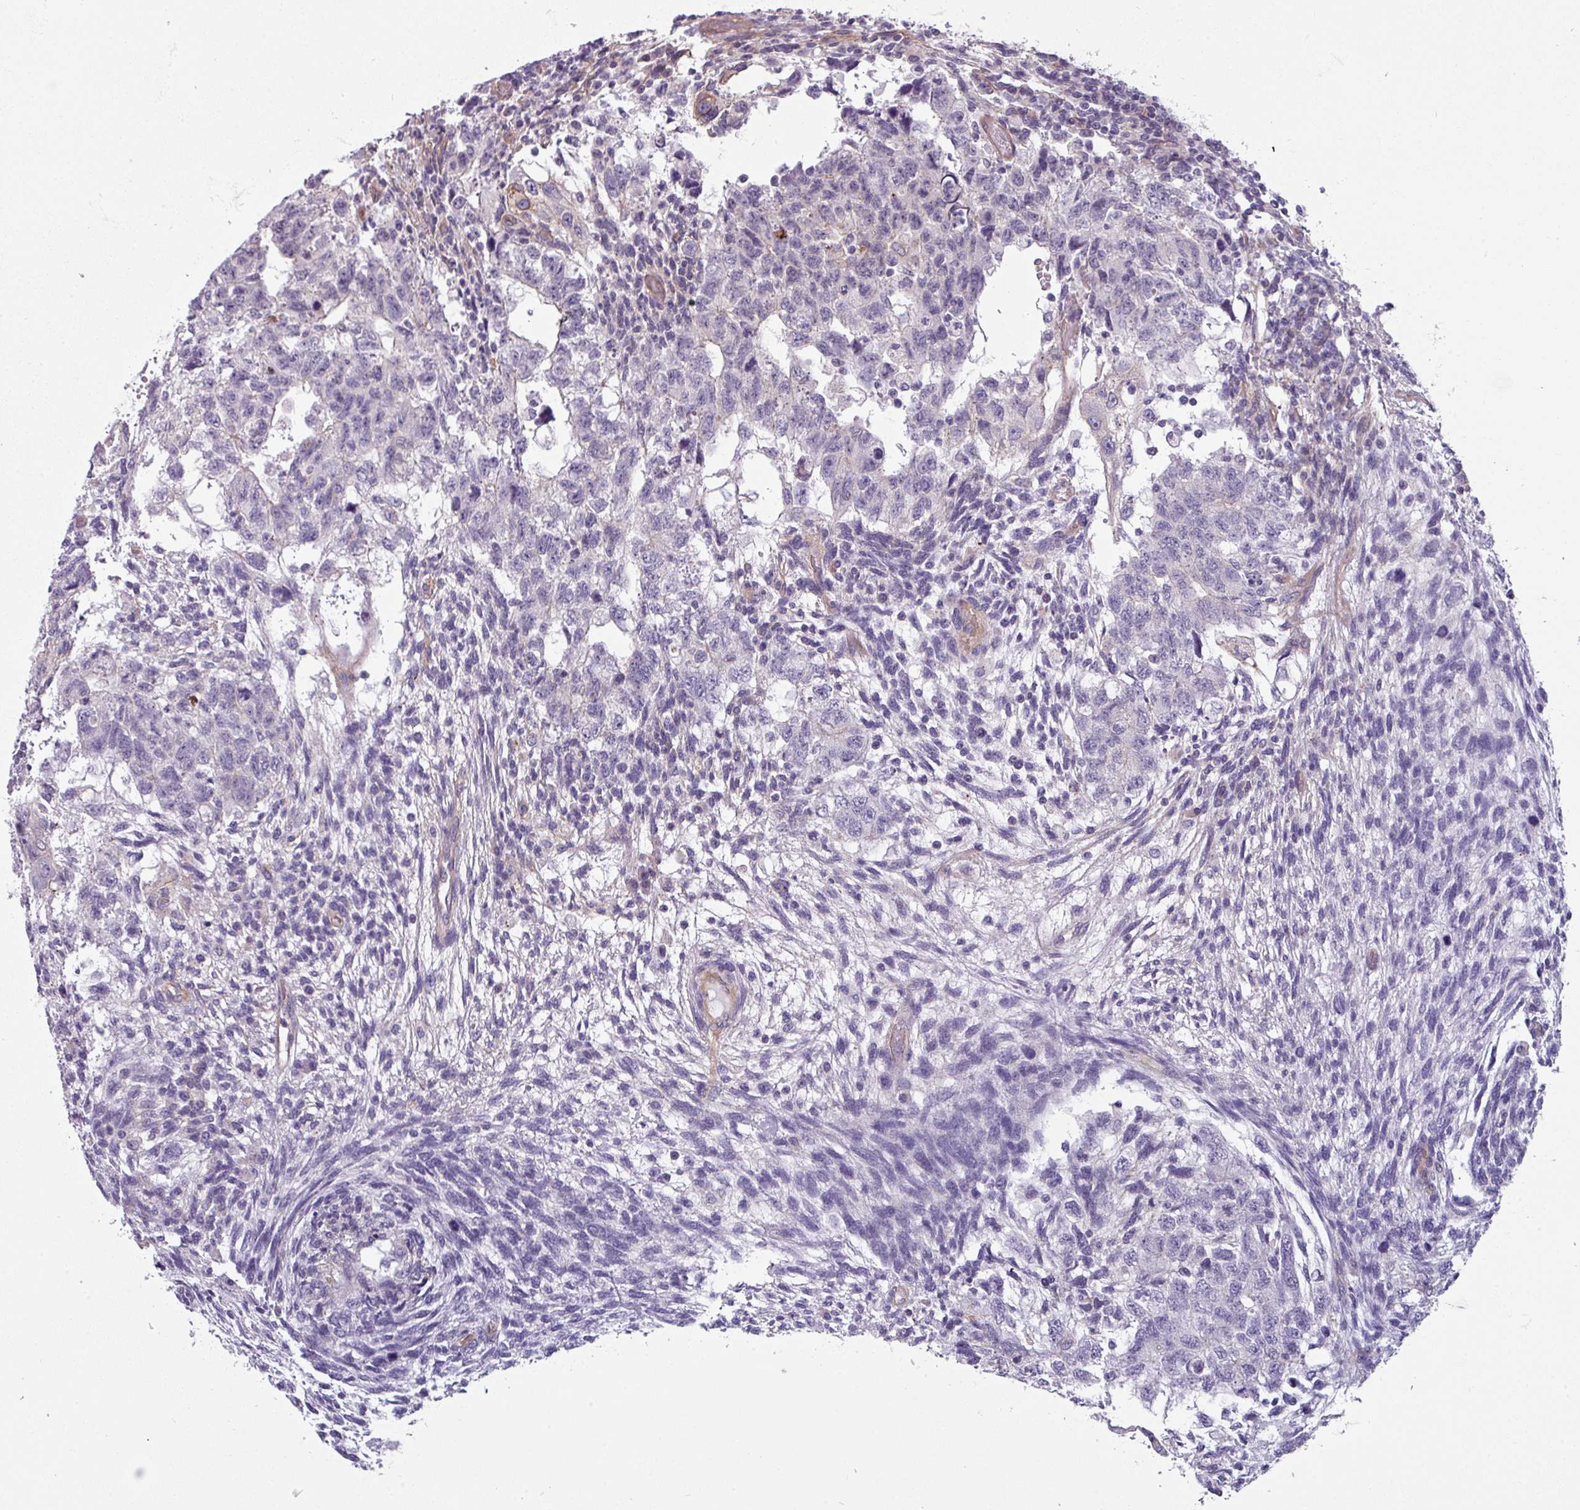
{"staining": {"intensity": "negative", "quantity": "none", "location": "none"}, "tissue": "testis cancer", "cell_type": "Tumor cells", "image_type": "cancer", "snomed": [{"axis": "morphology", "description": "Normal tissue, NOS"}, {"axis": "morphology", "description": "Carcinoma, Embryonal, NOS"}, {"axis": "topography", "description": "Testis"}], "caption": "Embryonal carcinoma (testis) was stained to show a protein in brown. There is no significant staining in tumor cells. (DAB (3,3'-diaminobenzidine) IHC, high magnification).", "gene": "BUD23", "patient": {"sex": "male", "age": 36}}